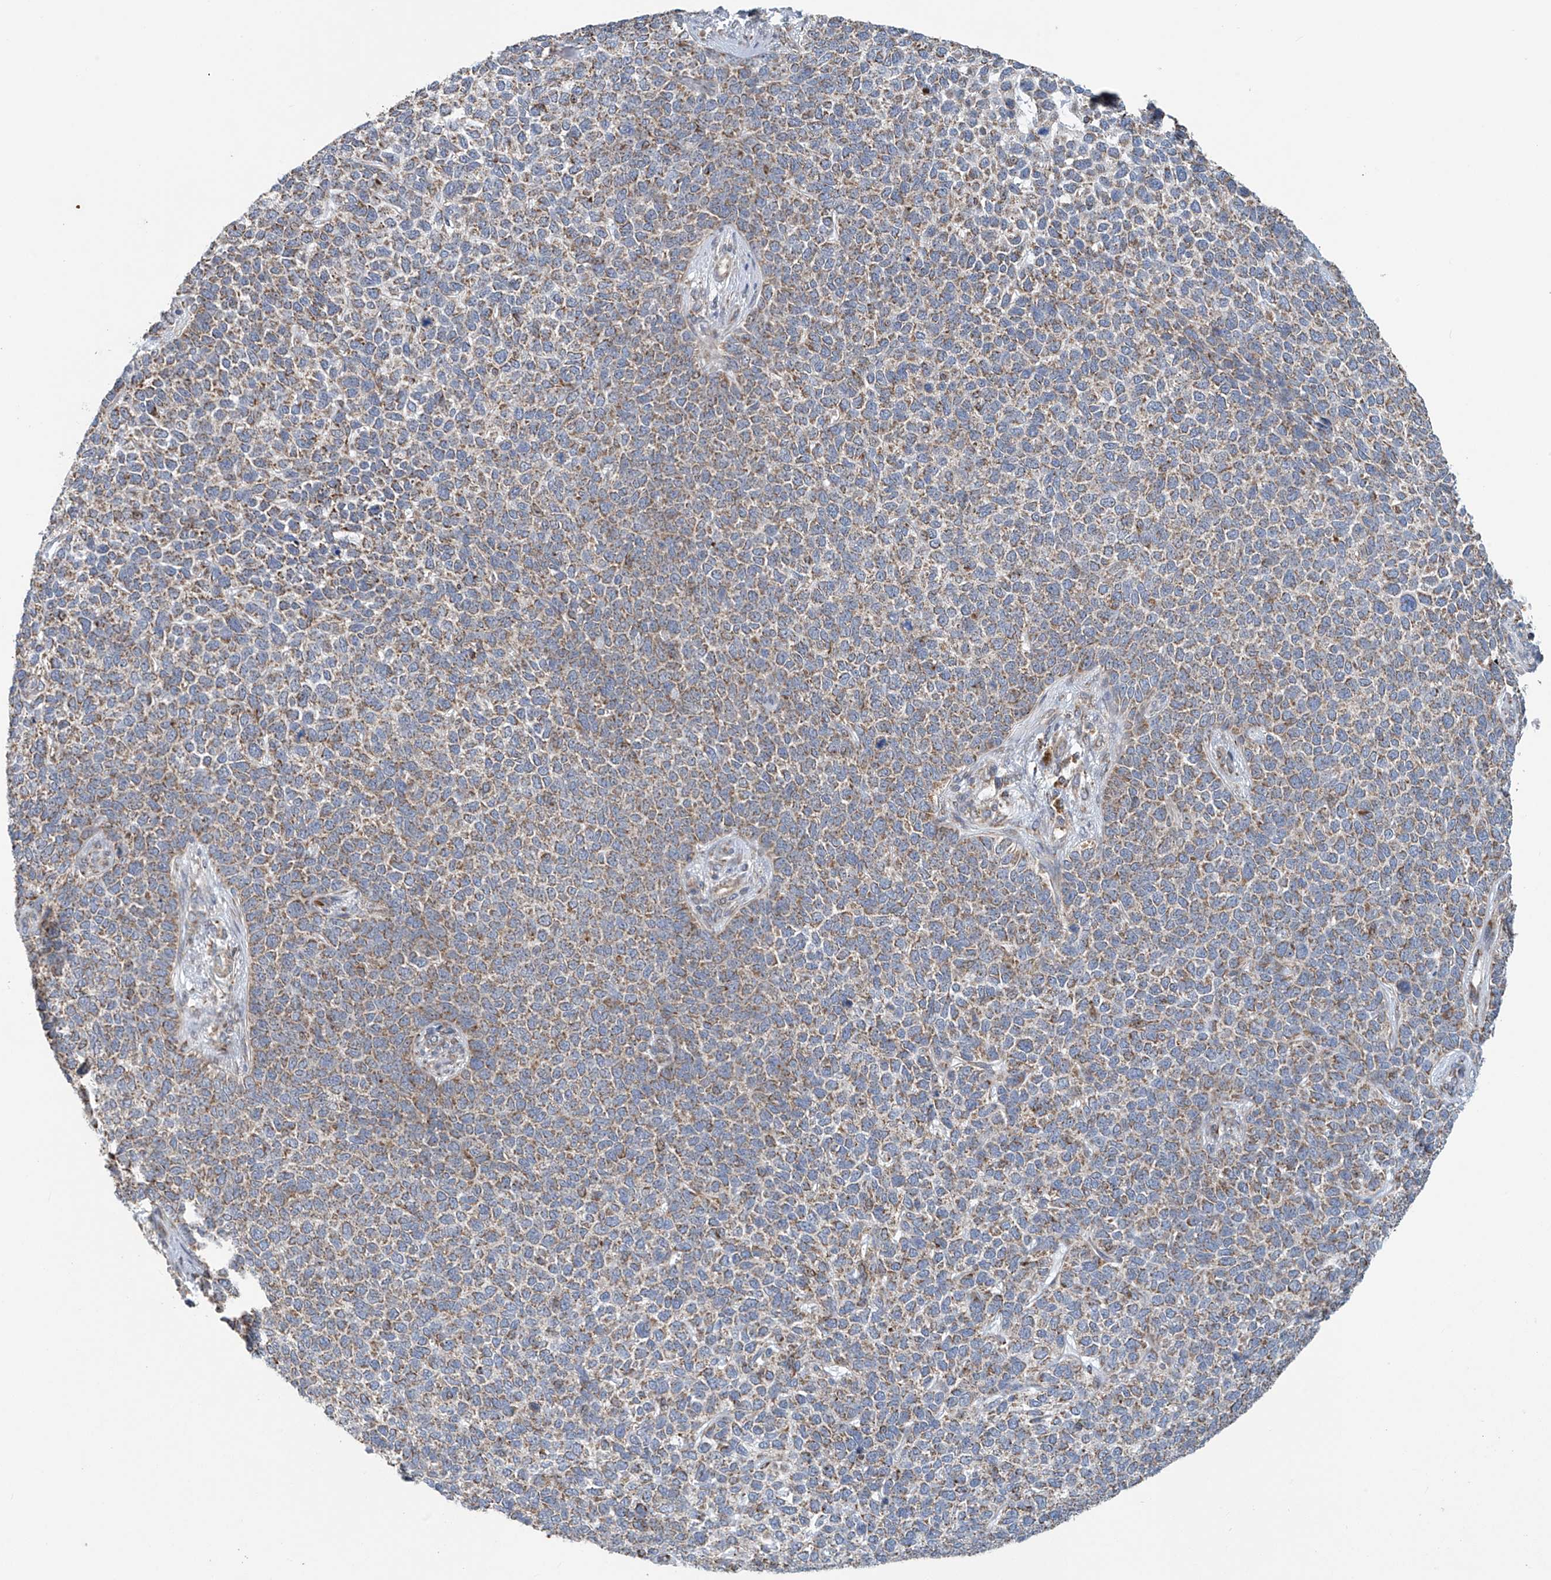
{"staining": {"intensity": "weak", "quantity": ">75%", "location": "cytoplasmic/membranous"}, "tissue": "skin cancer", "cell_type": "Tumor cells", "image_type": "cancer", "snomed": [{"axis": "morphology", "description": "Basal cell carcinoma"}, {"axis": "topography", "description": "Skin"}], "caption": "Brown immunohistochemical staining in human basal cell carcinoma (skin) reveals weak cytoplasmic/membranous positivity in about >75% of tumor cells.", "gene": "COMMD1", "patient": {"sex": "female", "age": 84}}